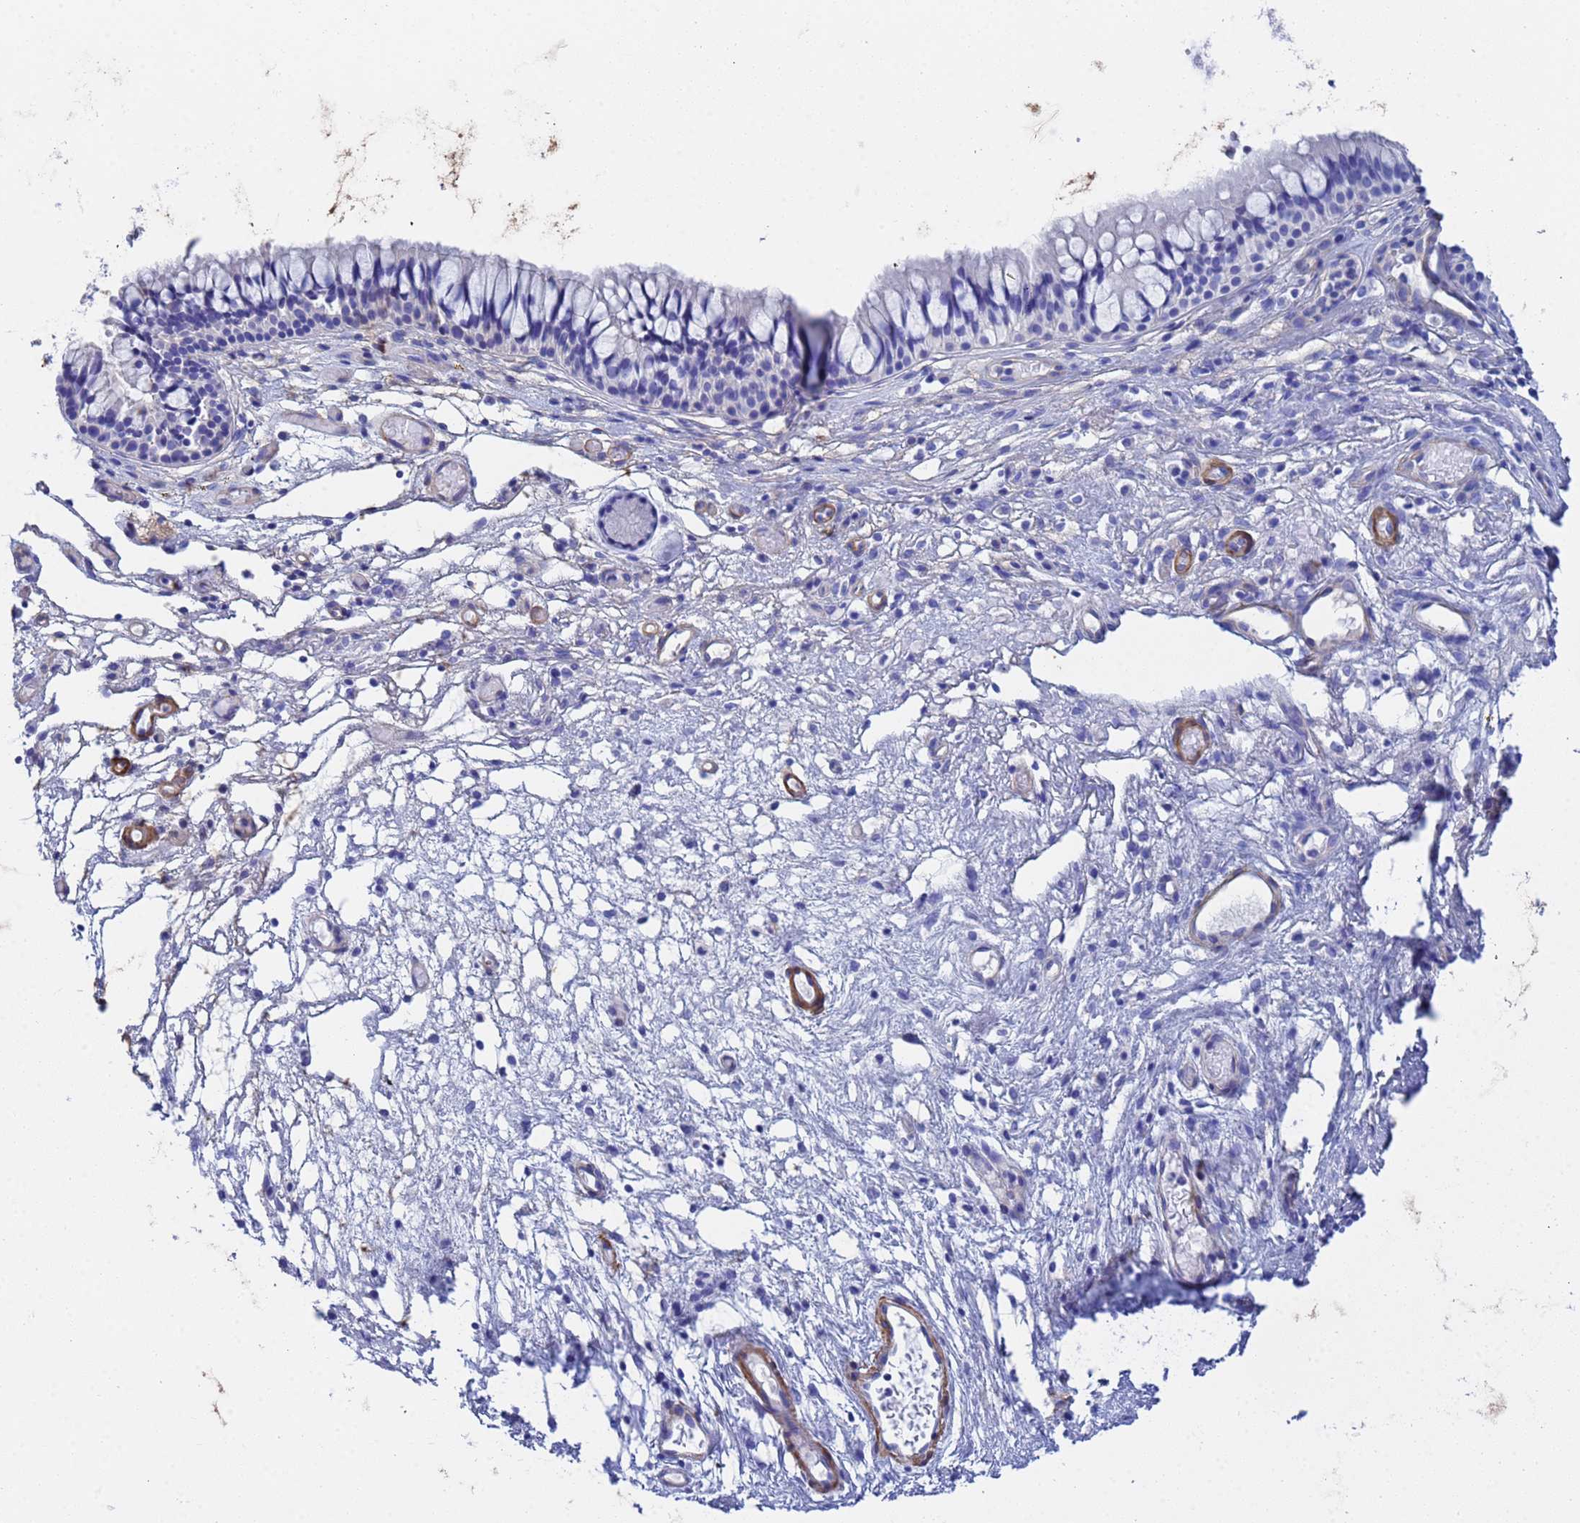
{"staining": {"intensity": "negative", "quantity": "none", "location": "none"}, "tissue": "nasopharynx", "cell_type": "Respiratory epithelial cells", "image_type": "normal", "snomed": [{"axis": "morphology", "description": "Normal tissue, NOS"}, {"axis": "topography", "description": "Nasopharynx"}], "caption": "There is no significant positivity in respiratory epithelial cells of nasopharynx. The staining is performed using DAB (3,3'-diaminobenzidine) brown chromogen with nuclei counter-stained in using hematoxylin.", "gene": "CST1", "patient": {"sex": "male", "age": 82}}